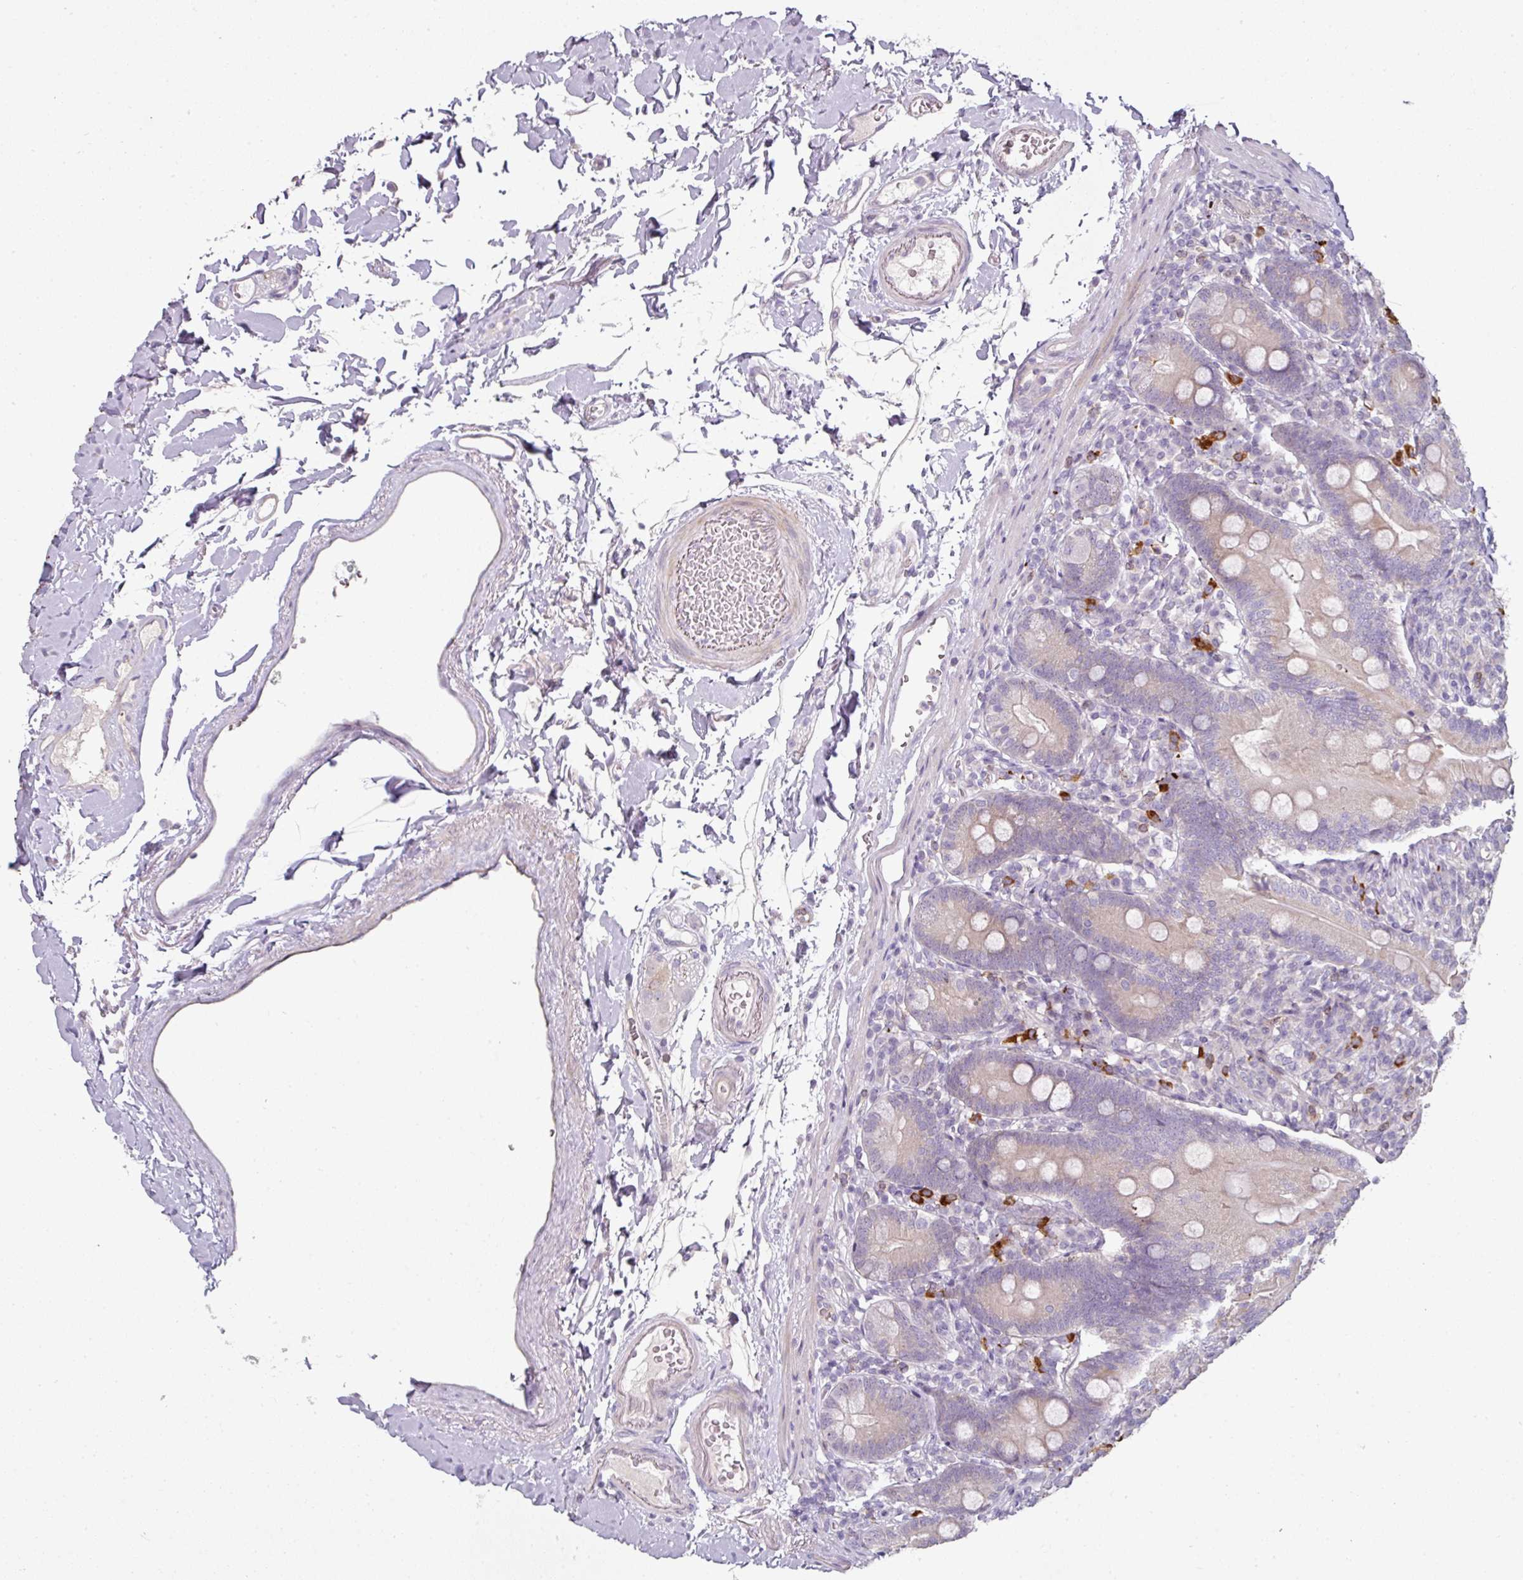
{"staining": {"intensity": "moderate", "quantity": "25%-75%", "location": "cytoplasmic/membranous"}, "tissue": "duodenum", "cell_type": "Glandular cells", "image_type": "normal", "snomed": [{"axis": "morphology", "description": "Normal tissue, NOS"}, {"axis": "topography", "description": "Duodenum"}], "caption": "DAB immunohistochemical staining of benign duodenum demonstrates moderate cytoplasmic/membranous protein staining in approximately 25%-75% of glandular cells.", "gene": "FHAD1", "patient": {"sex": "female", "age": 67}}